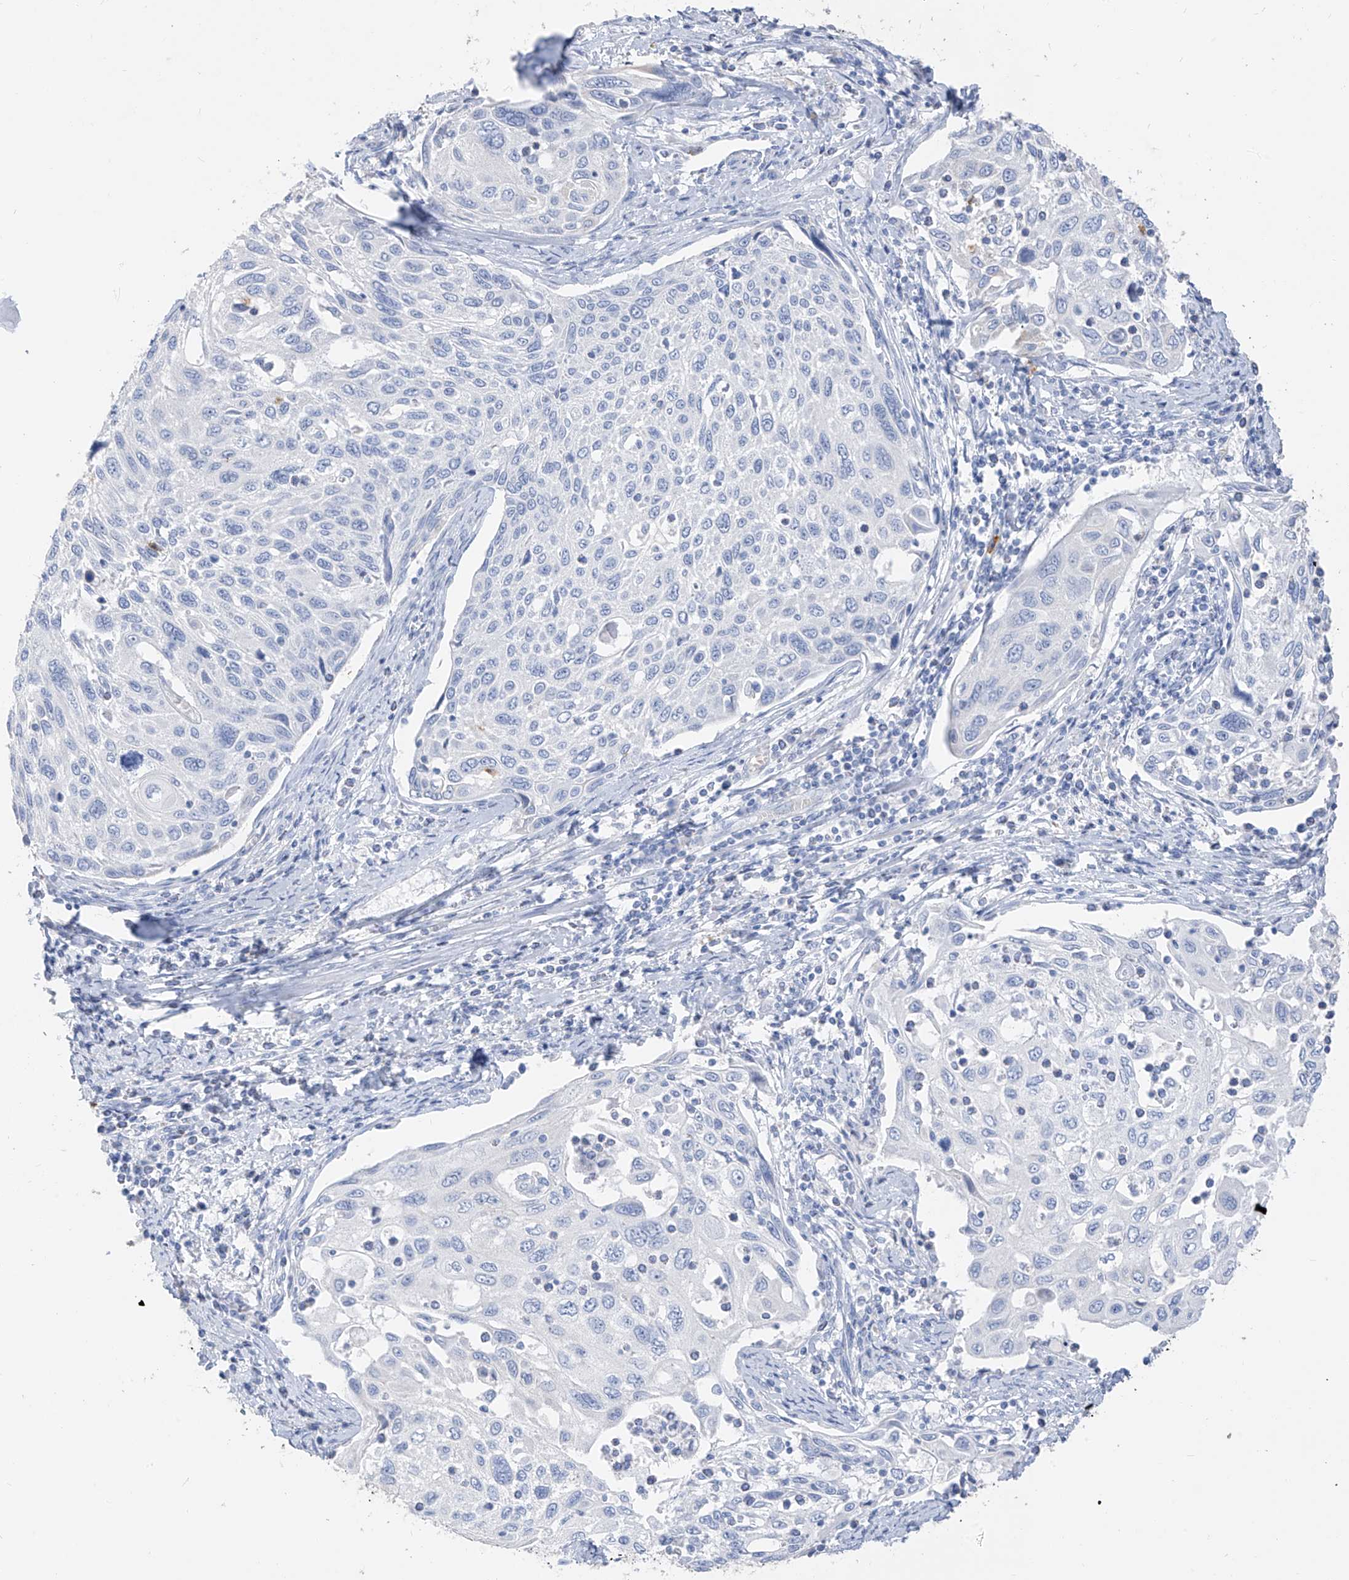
{"staining": {"intensity": "negative", "quantity": "none", "location": "none"}, "tissue": "cervical cancer", "cell_type": "Tumor cells", "image_type": "cancer", "snomed": [{"axis": "morphology", "description": "Squamous cell carcinoma, NOS"}, {"axis": "topography", "description": "Cervix"}], "caption": "Tumor cells show no significant protein staining in cervical cancer (squamous cell carcinoma). (DAB (3,3'-diaminobenzidine) immunohistochemistry visualized using brightfield microscopy, high magnification).", "gene": "PAFAH1B3", "patient": {"sex": "female", "age": 70}}